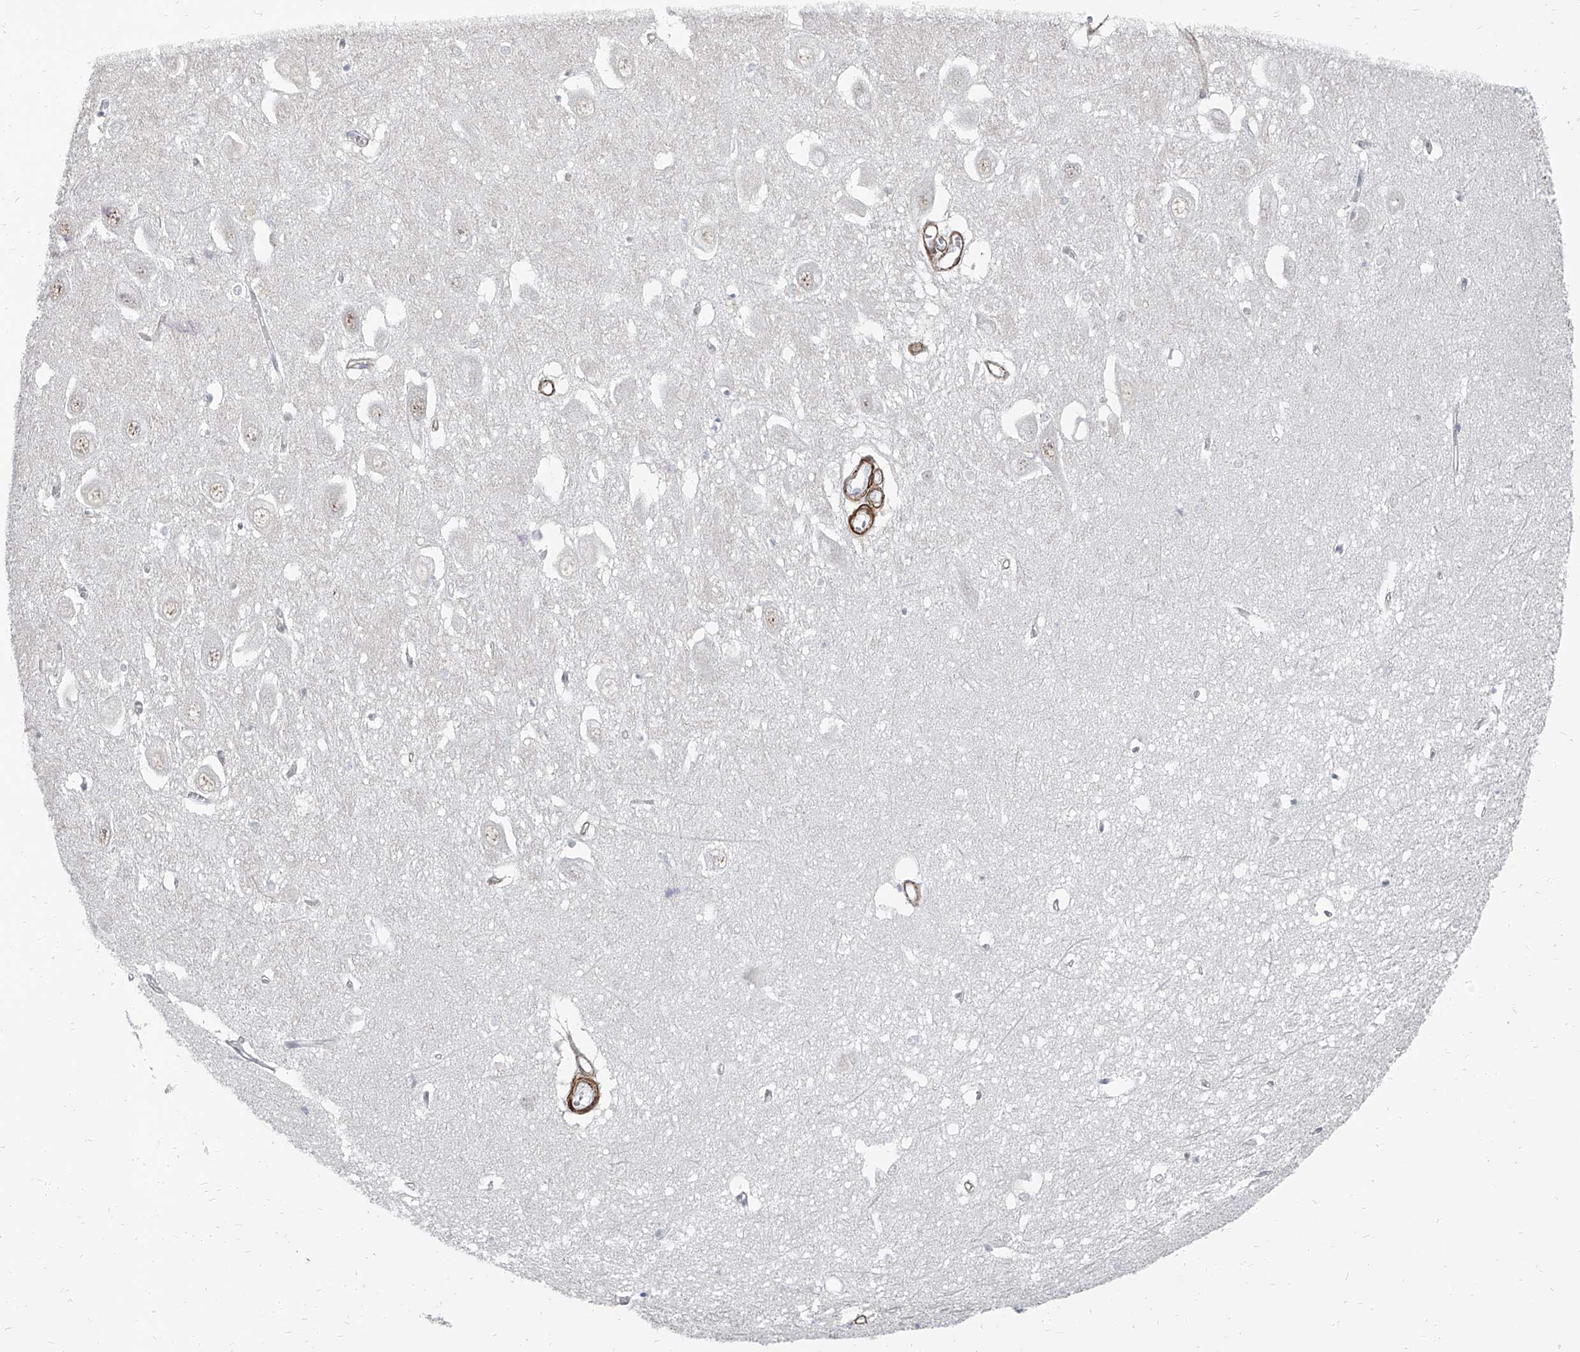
{"staining": {"intensity": "negative", "quantity": "none", "location": "none"}, "tissue": "hippocampus", "cell_type": "Glial cells", "image_type": "normal", "snomed": [{"axis": "morphology", "description": "Normal tissue, NOS"}, {"axis": "topography", "description": "Hippocampus"}], "caption": "Benign hippocampus was stained to show a protein in brown. There is no significant positivity in glial cells. The staining is performed using DAB (3,3'-diaminobenzidine) brown chromogen with nuclei counter-stained in using hematoxylin.", "gene": "TXLNB", "patient": {"sex": "female", "age": 64}}